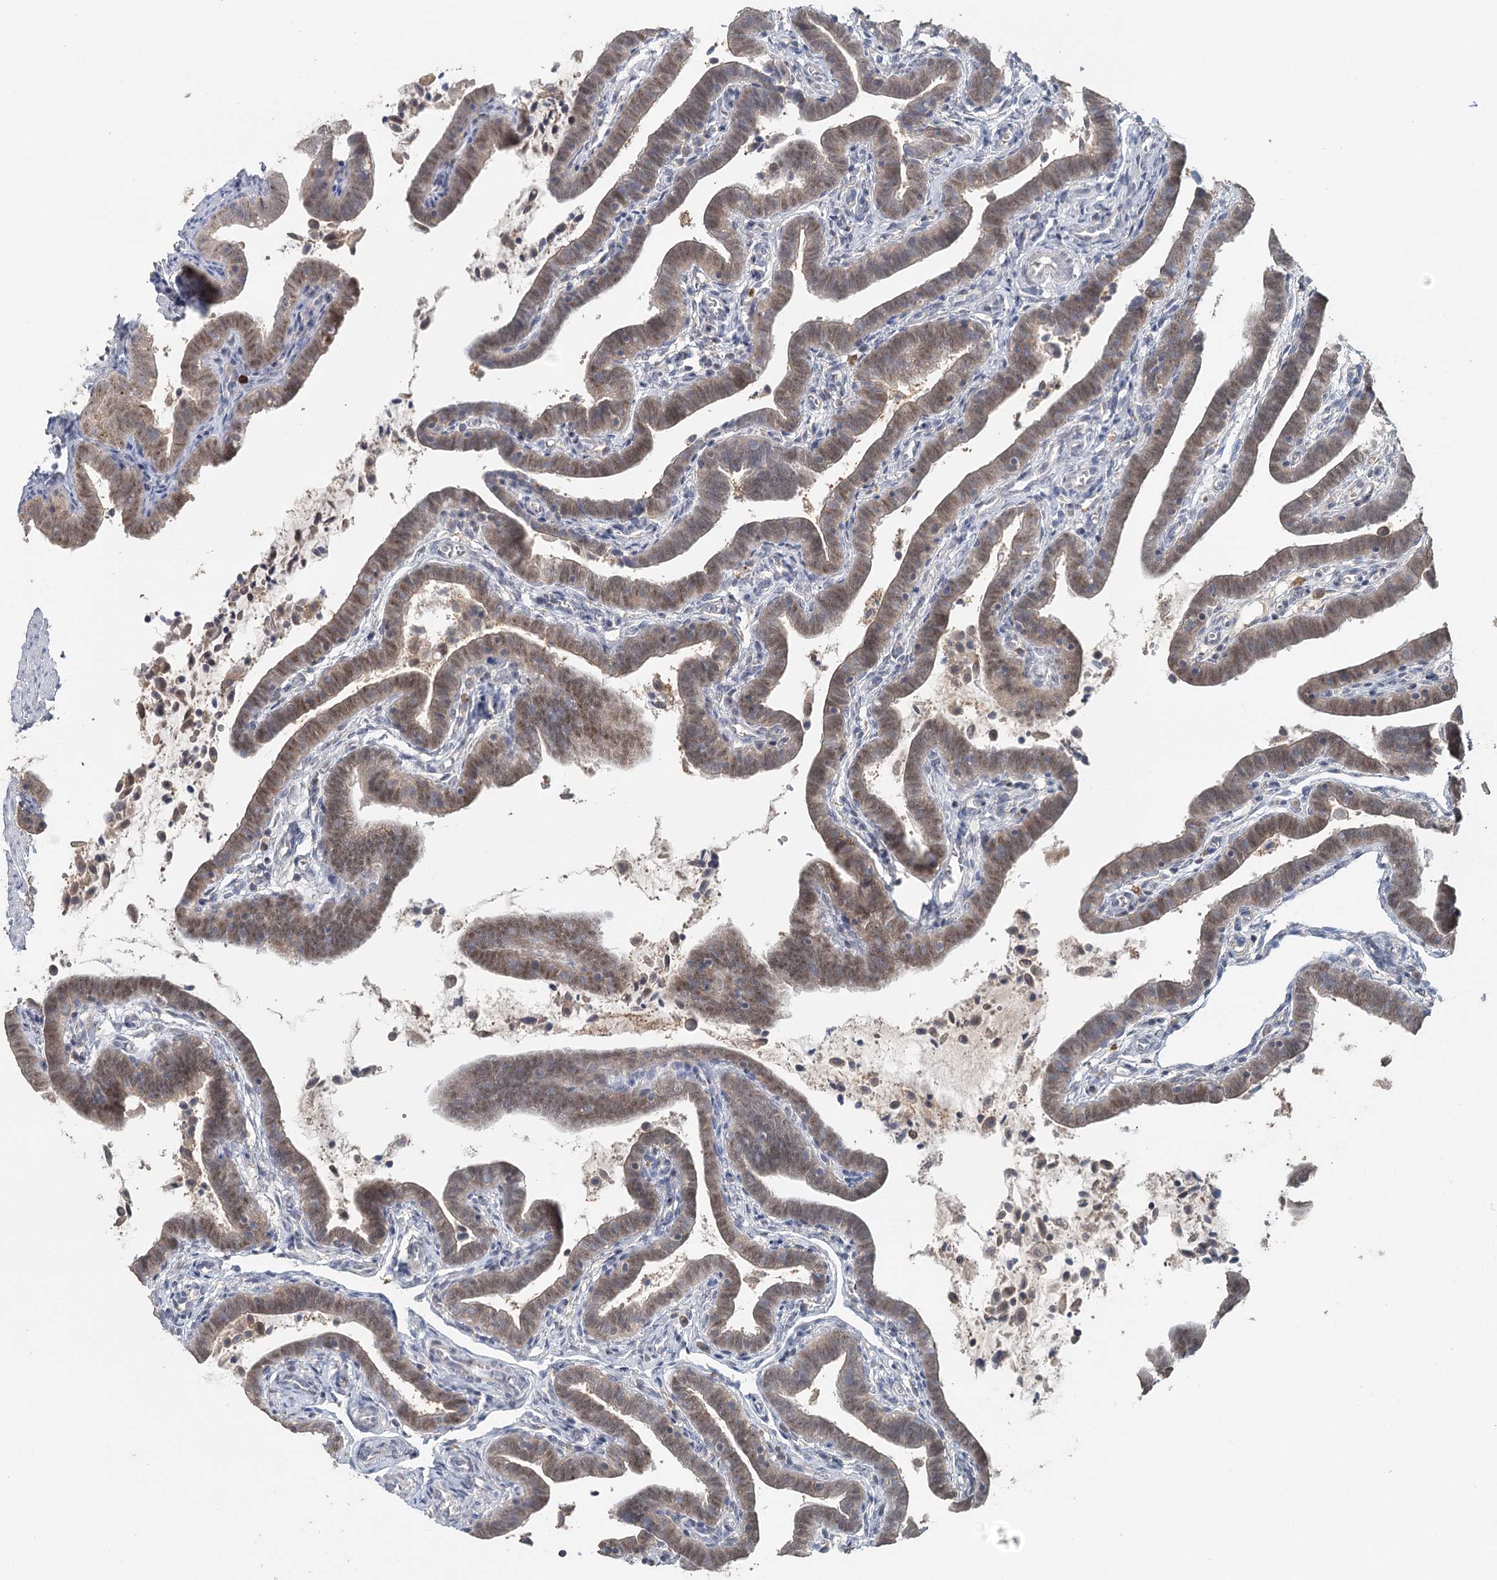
{"staining": {"intensity": "moderate", "quantity": "25%-75%", "location": "nuclear"}, "tissue": "fallopian tube", "cell_type": "Glandular cells", "image_type": "normal", "snomed": [{"axis": "morphology", "description": "Normal tissue, NOS"}, {"axis": "topography", "description": "Fallopian tube"}], "caption": "Glandular cells demonstrate medium levels of moderate nuclear positivity in about 25%-75% of cells in unremarkable fallopian tube.", "gene": "ADK", "patient": {"sex": "female", "age": 36}}